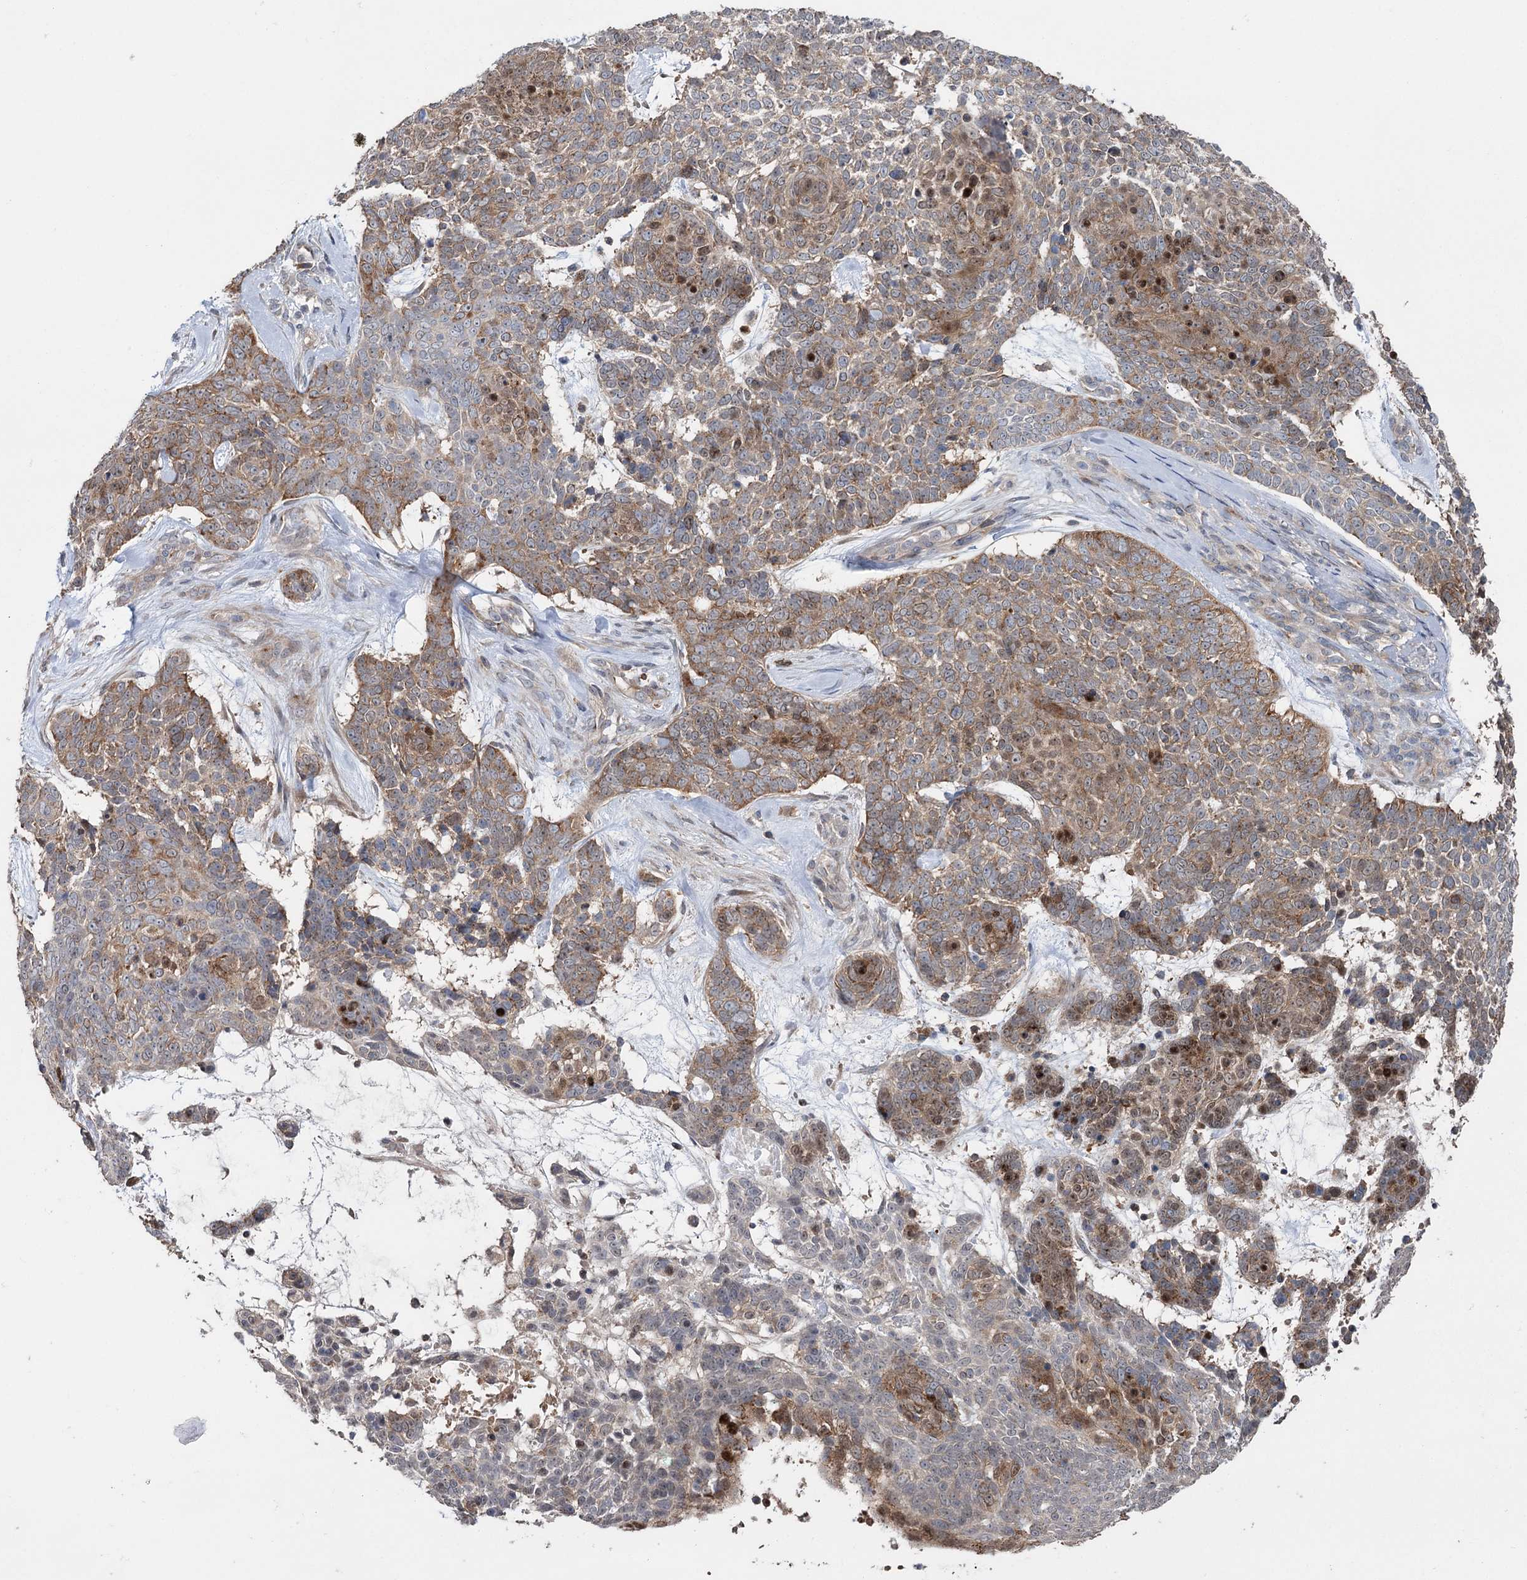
{"staining": {"intensity": "moderate", "quantity": ">75%", "location": "cytoplasmic/membranous"}, "tissue": "skin cancer", "cell_type": "Tumor cells", "image_type": "cancer", "snomed": [{"axis": "morphology", "description": "Basal cell carcinoma"}, {"axis": "topography", "description": "Skin"}], "caption": "Immunohistochemical staining of basal cell carcinoma (skin) exhibits medium levels of moderate cytoplasmic/membranous protein positivity in approximately >75% of tumor cells.", "gene": "STX6", "patient": {"sex": "female", "age": 81}}